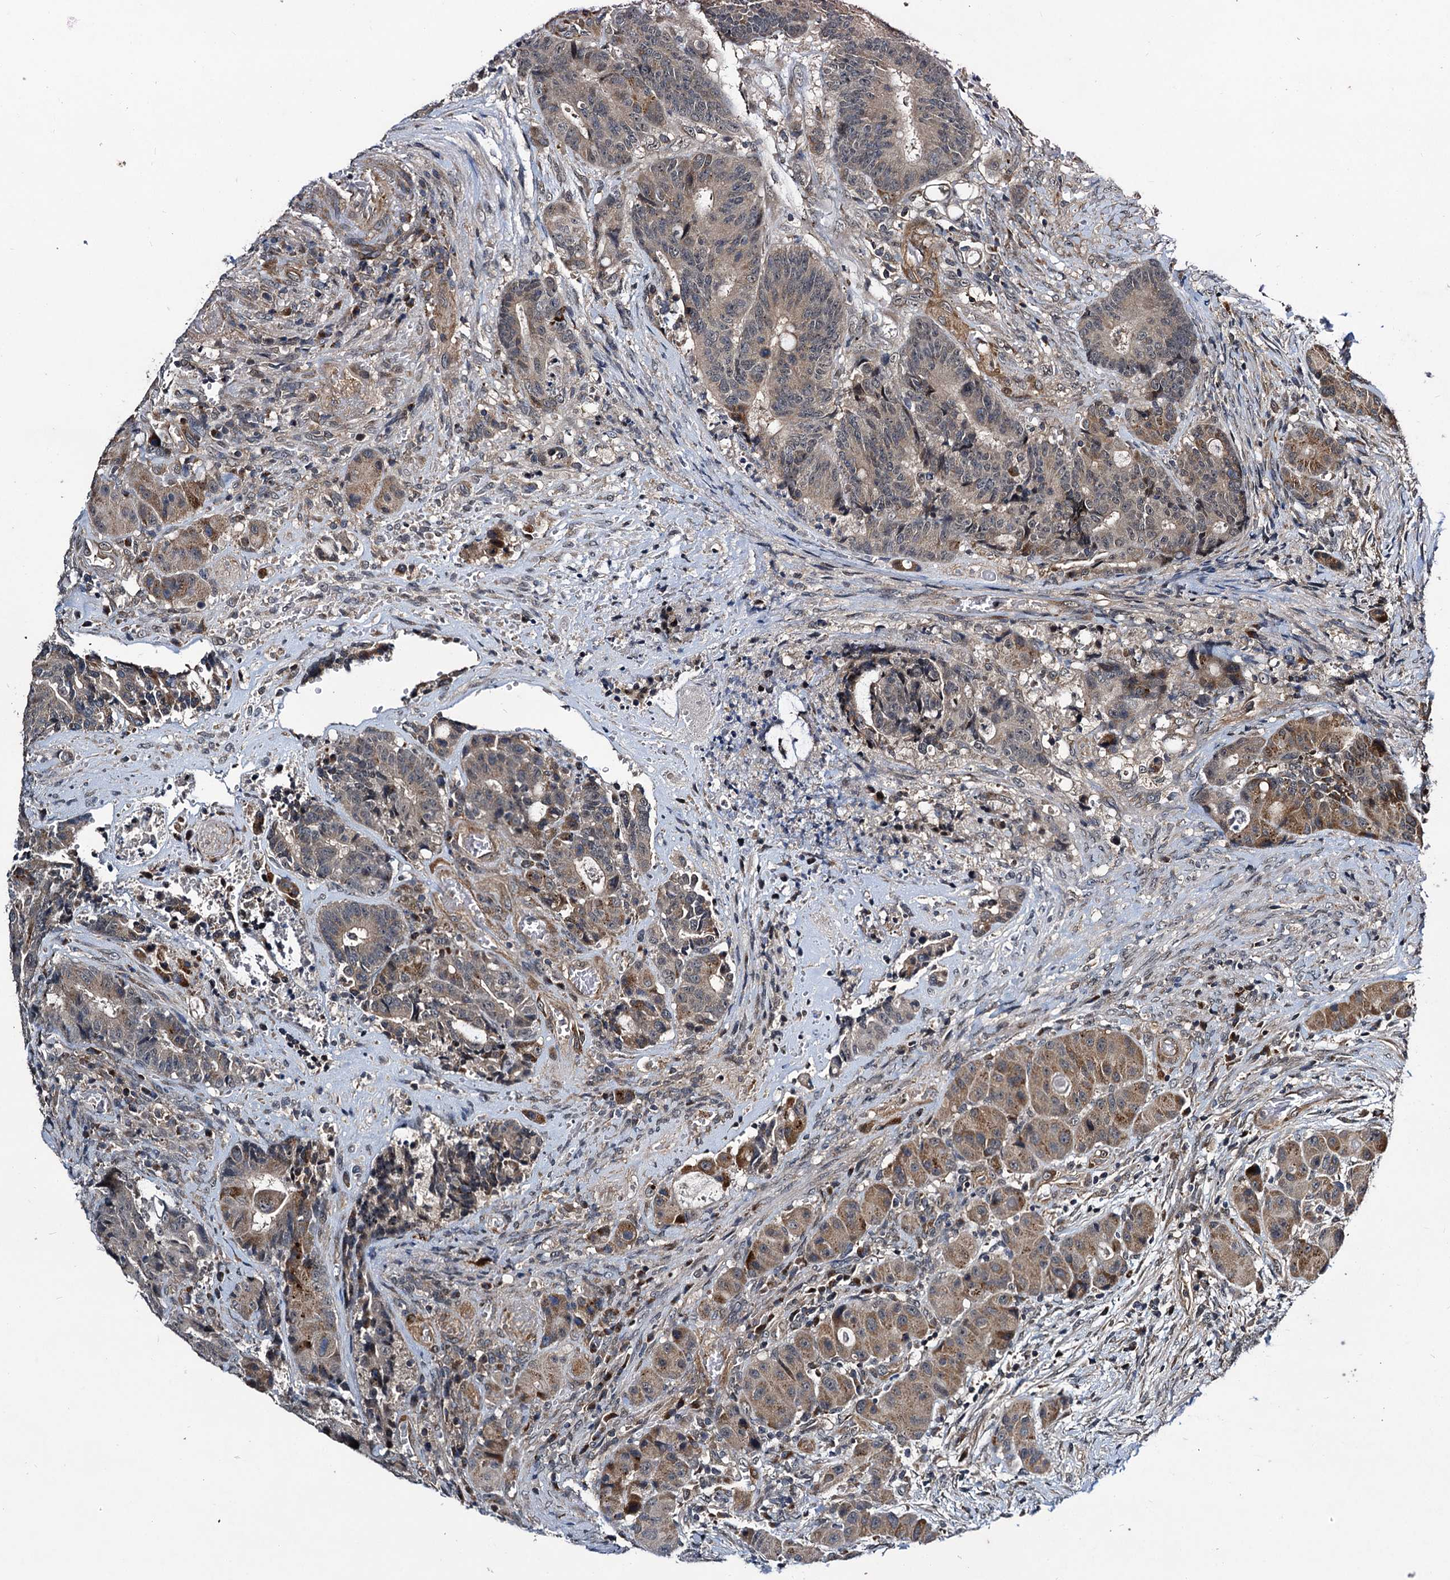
{"staining": {"intensity": "weak", "quantity": ">75%", "location": "cytoplasmic/membranous"}, "tissue": "colorectal cancer", "cell_type": "Tumor cells", "image_type": "cancer", "snomed": [{"axis": "morphology", "description": "Adenocarcinoma, NOS"}, {"axis": "topography", "description": "Rectum"}], "caption": "Tumor cells show low levels of weak cytoplasmic/membranous positivity in about >75% of cells in colorectal cancer (adenocarcinoma).", "gene": "ARHGAP42", "patient": {"sex": "male", "age": 69}}